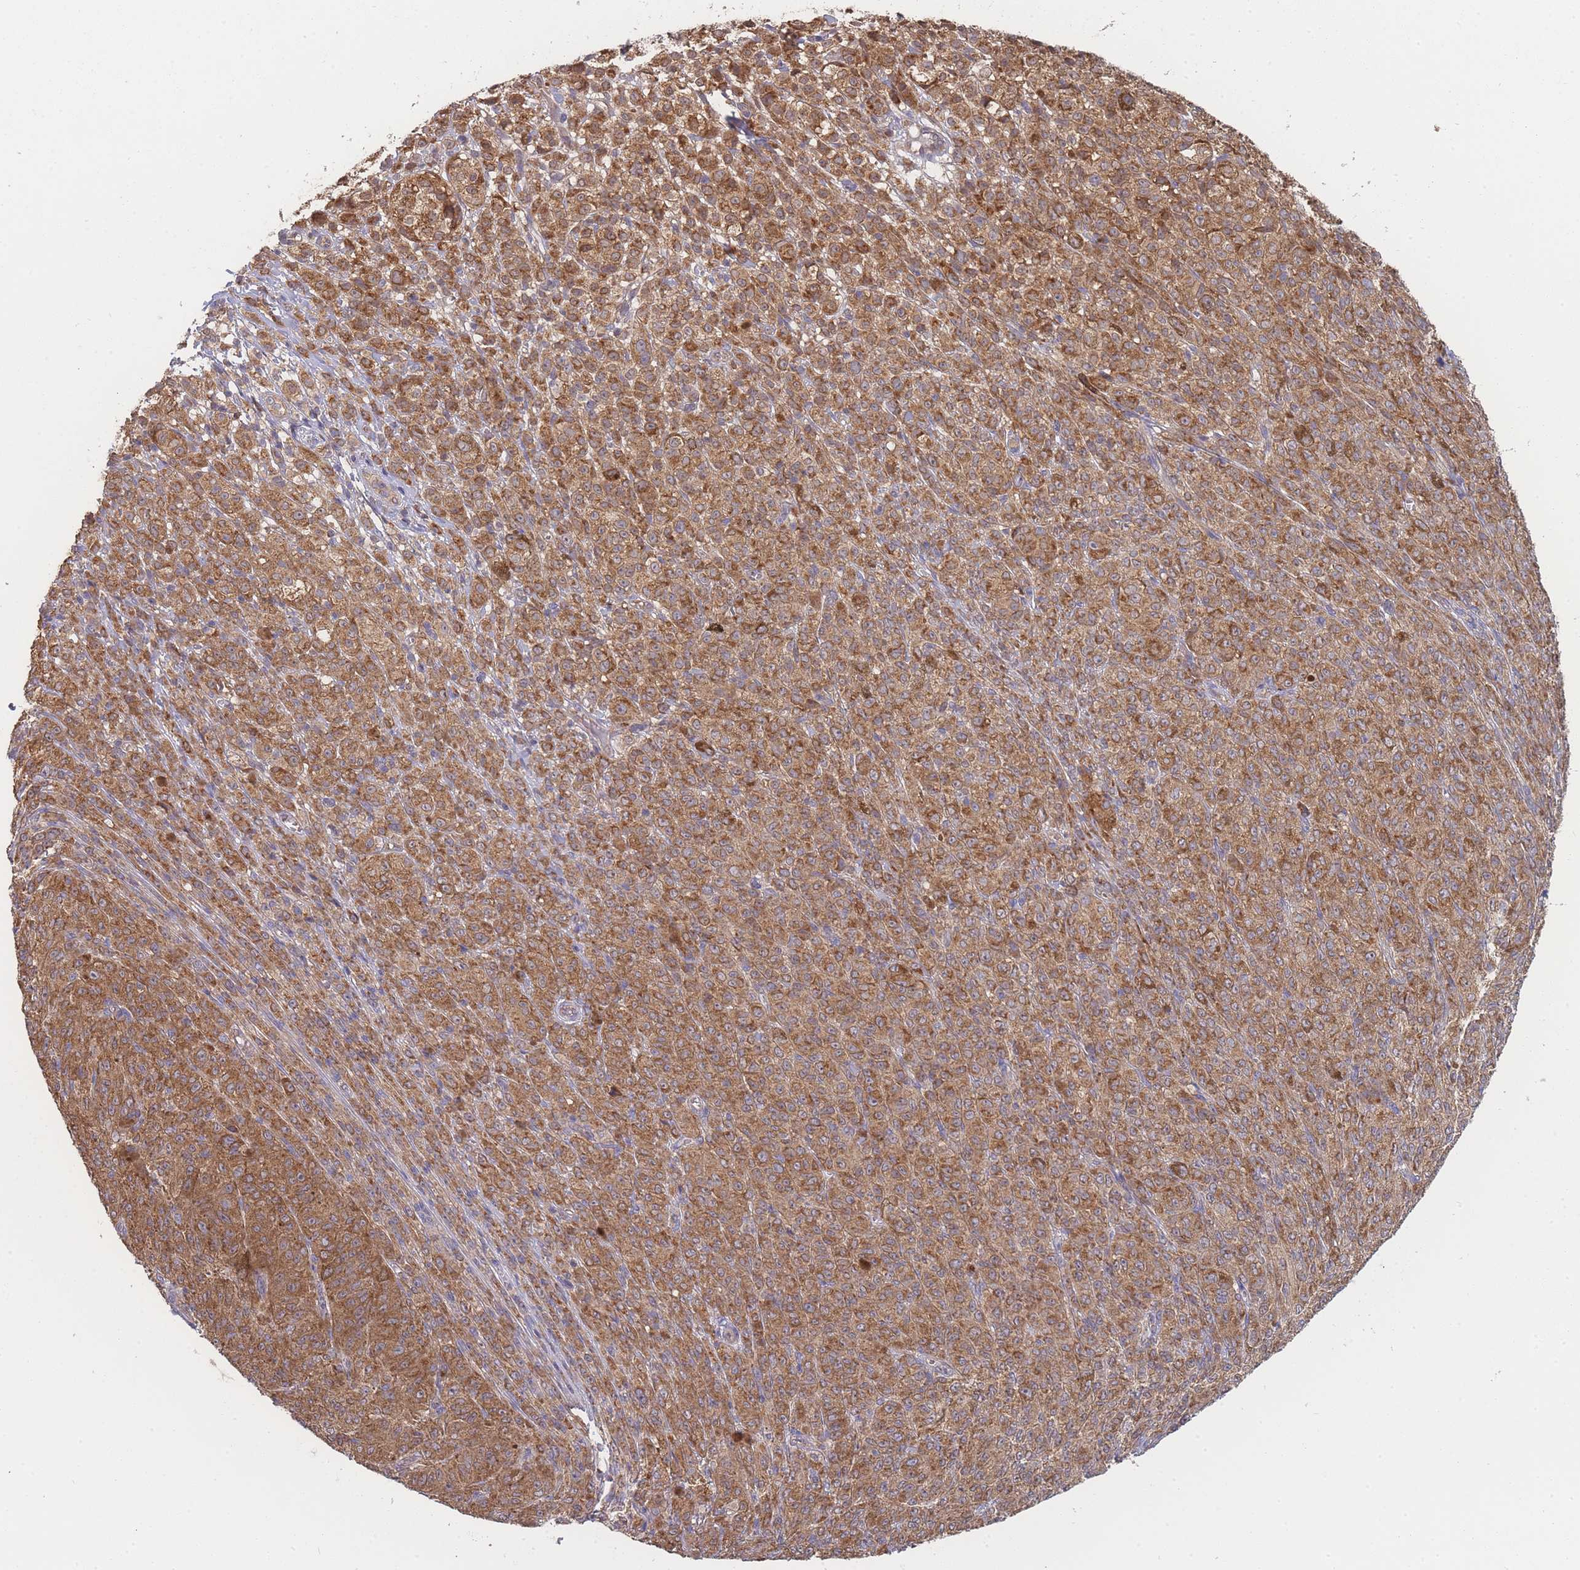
{"staining": {"intensity": "strong", "quantity": ">75%", "location": "cytoplasmic/membranous"}, "tissue": "melanoma", "cell_type": "Tumor cells", "image_type": "cancer", "snomed": [{"axis": "morphology", "description": "Malignant melanoma, NOS"}, {"axis": "topography", "description": "Skin"}], "caption": "Tumor cells display strong cytoplasmic/membranous staining in about >75% of cells in melanoma.", "gene": "MRPS18B", "patient": {"sex": "female", "age": 52}}